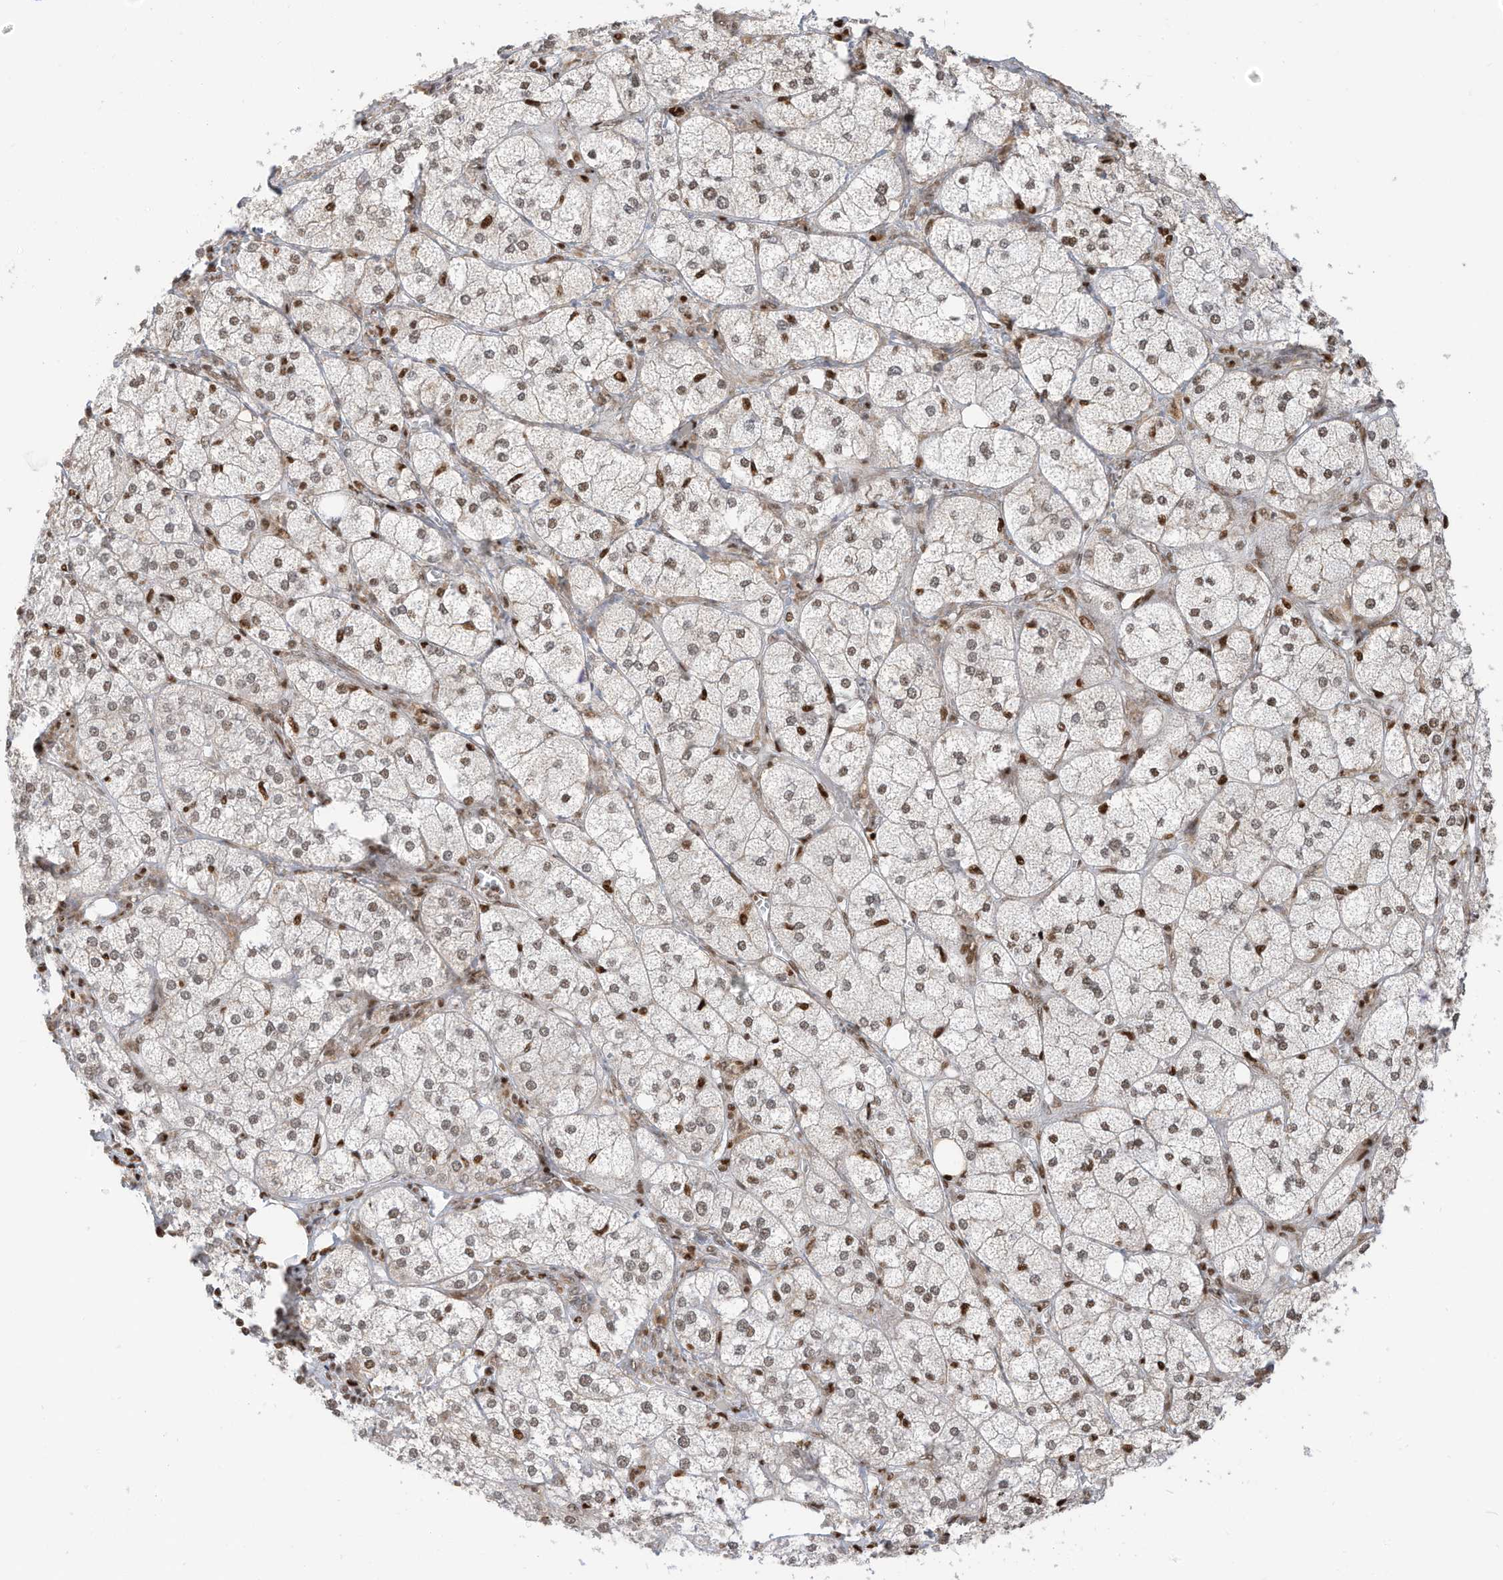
{"staining": {"intensity": "moderate", "quantity": ">75%", "location": "nuclear"}, "tissue": "adrenal gland", "cell_type": "Glandular cells", "image_type": "normal", "snomed": [{"axis": "morphology", "description": "Normal tissue, NOS"}, {"axis": "topography", "description": "Adrenal gland"}], "caption": "Unremarkable adrenal gland was stained to show a protein in brown. There is medium levels of moderate nuclear positivity in about >75% of glandular cells. (Stains: DAB (3,3'-diaminobenzidine) in brown, nuclei in blue, Microscopy: brightfield microscopy at high magnification).", "gene": "SAMD15", "patient": {"sex": "female", "age": 61}}